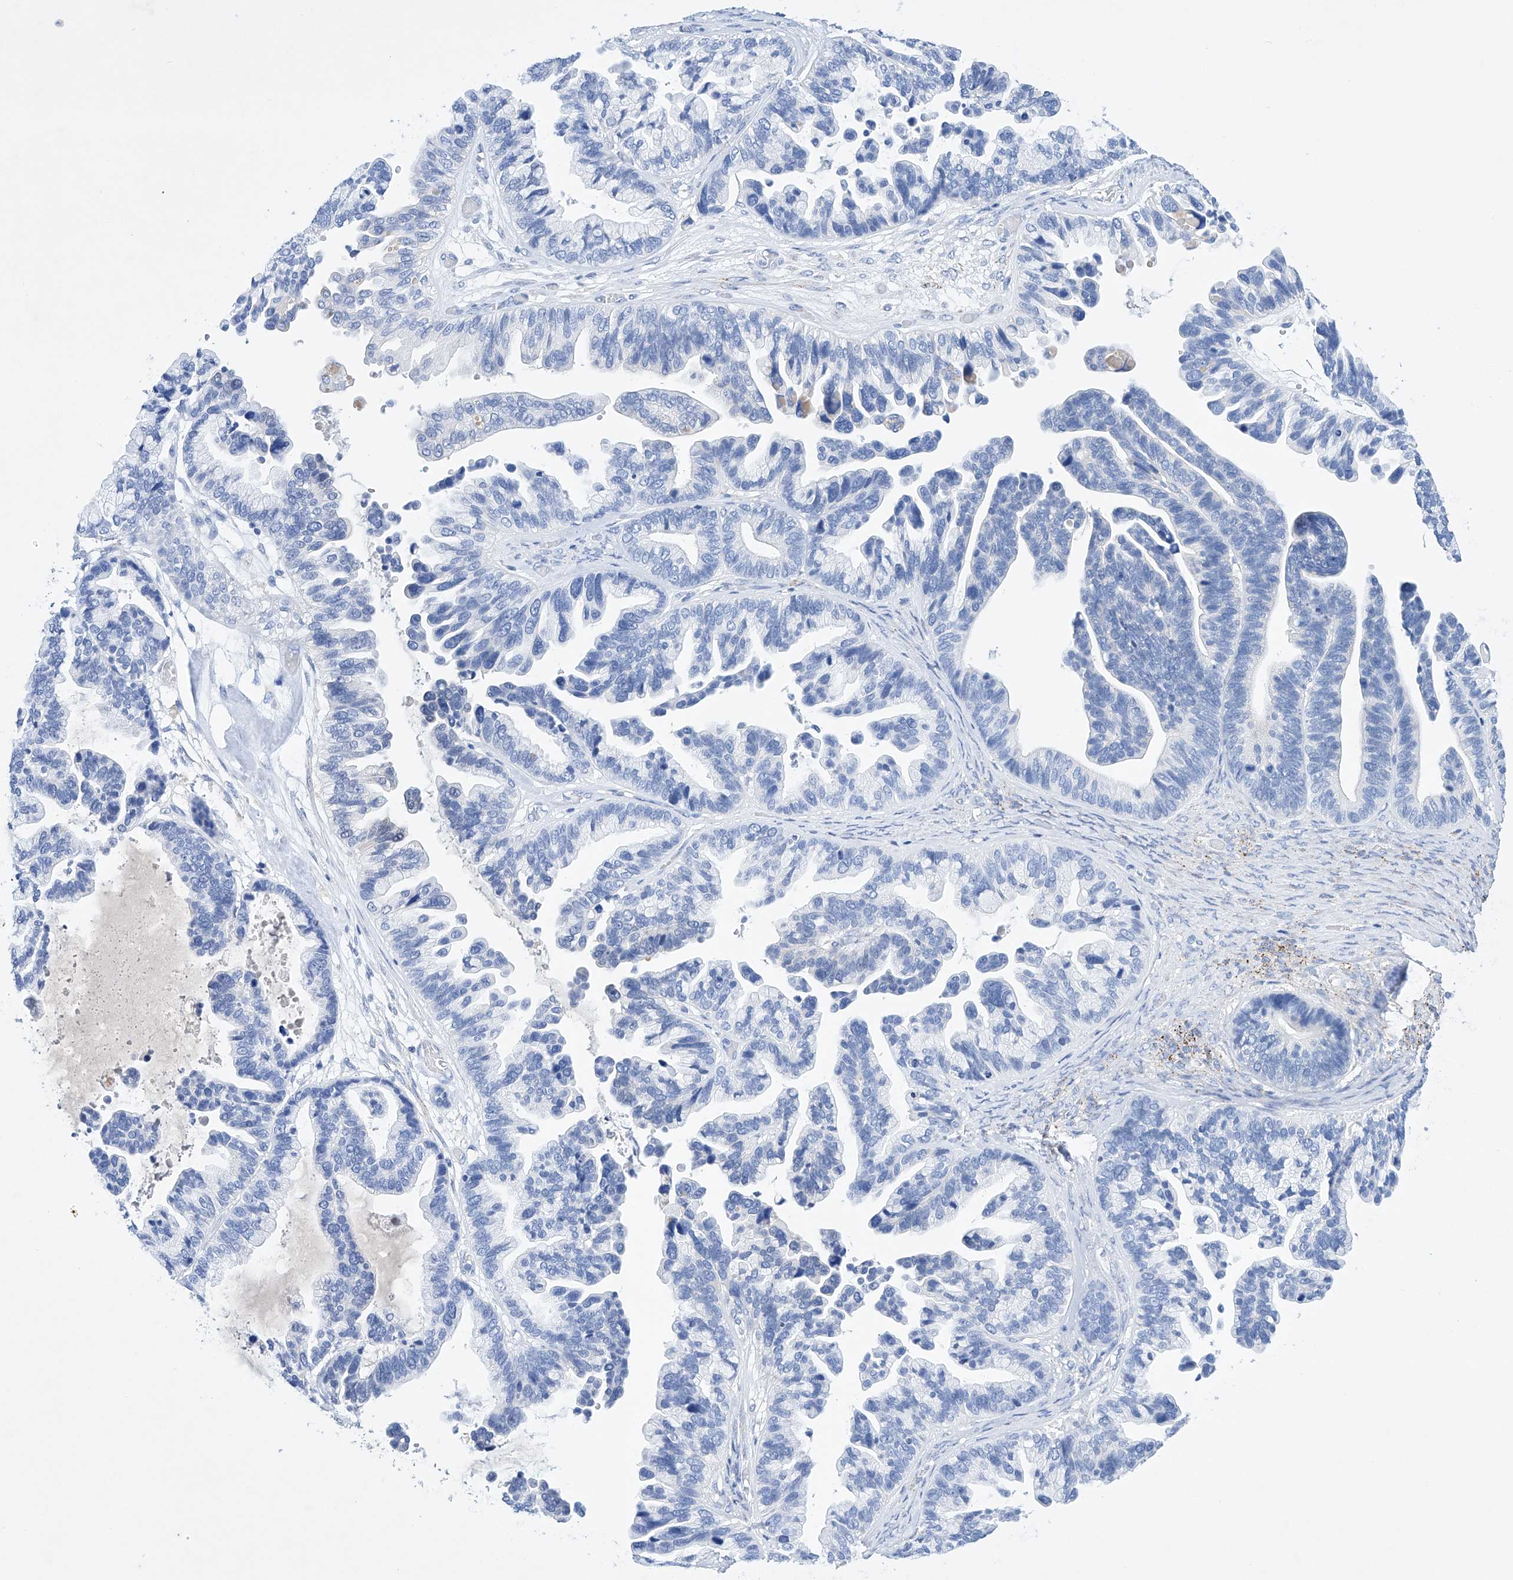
{"staining": {"intensity": "negative", "quantity": "none", "location": "none"}, "tissue": "ovarian cancer", "cell_type": "Tumor cells", "image_type": "cancer", "snomed": [{"axis": "morphology", "description": "Cystadenocarcinoma, serous, NOS"}, {"axis": "topography", "description": "Ovary"}], "caption": "Serous cystadenocarcinoma (ovarian) was stained to show a protein in brown. There is no significant staining in tumor cells.", "gene": "LURAP1", "patient": {"sex": "female", "age": 56}}